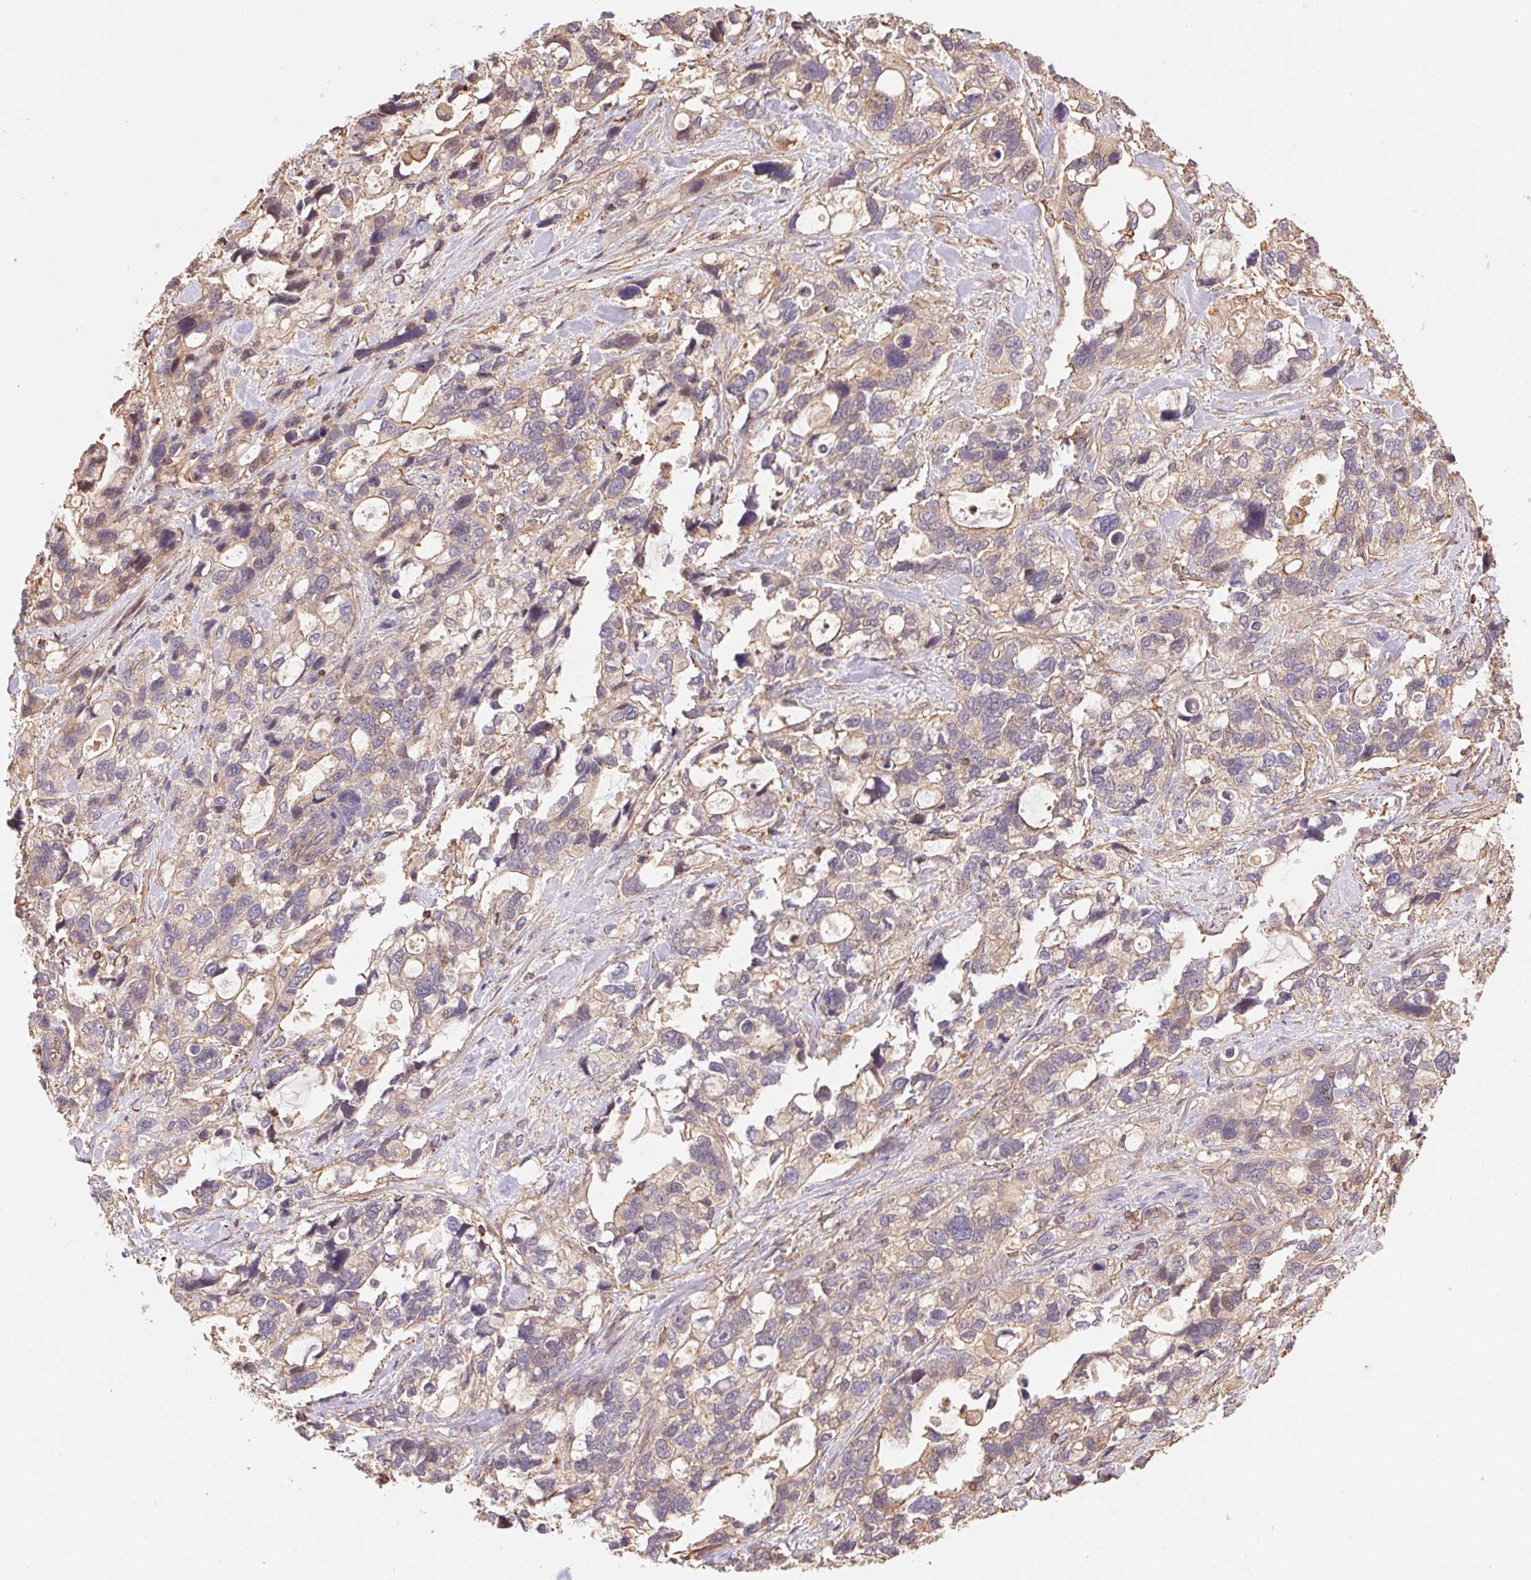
{"staining": {"intensity": "weak", "quantity": "25%-75%", "location": "cytoplasmic/membranous"}, "tissue": "stomach cancer", "cell_type": "Tumor cells", "image_type": "cancer", "snomed": [{"axis": "morphology", "description": "Adenocarcinoma, NOS"}, {"axis": "topography", "description": "Stomach, upper"}], "caption": "IHC (DAB (3,3'-diaminobenzidine)) staining of human adenocarcinoma (stomach) displays weak cytoplasmic/membranous protein expression in approximately 25%-75% of tumor cells.", "gene": "ATG10", "patient": {"sex": "female", "age": 81}}